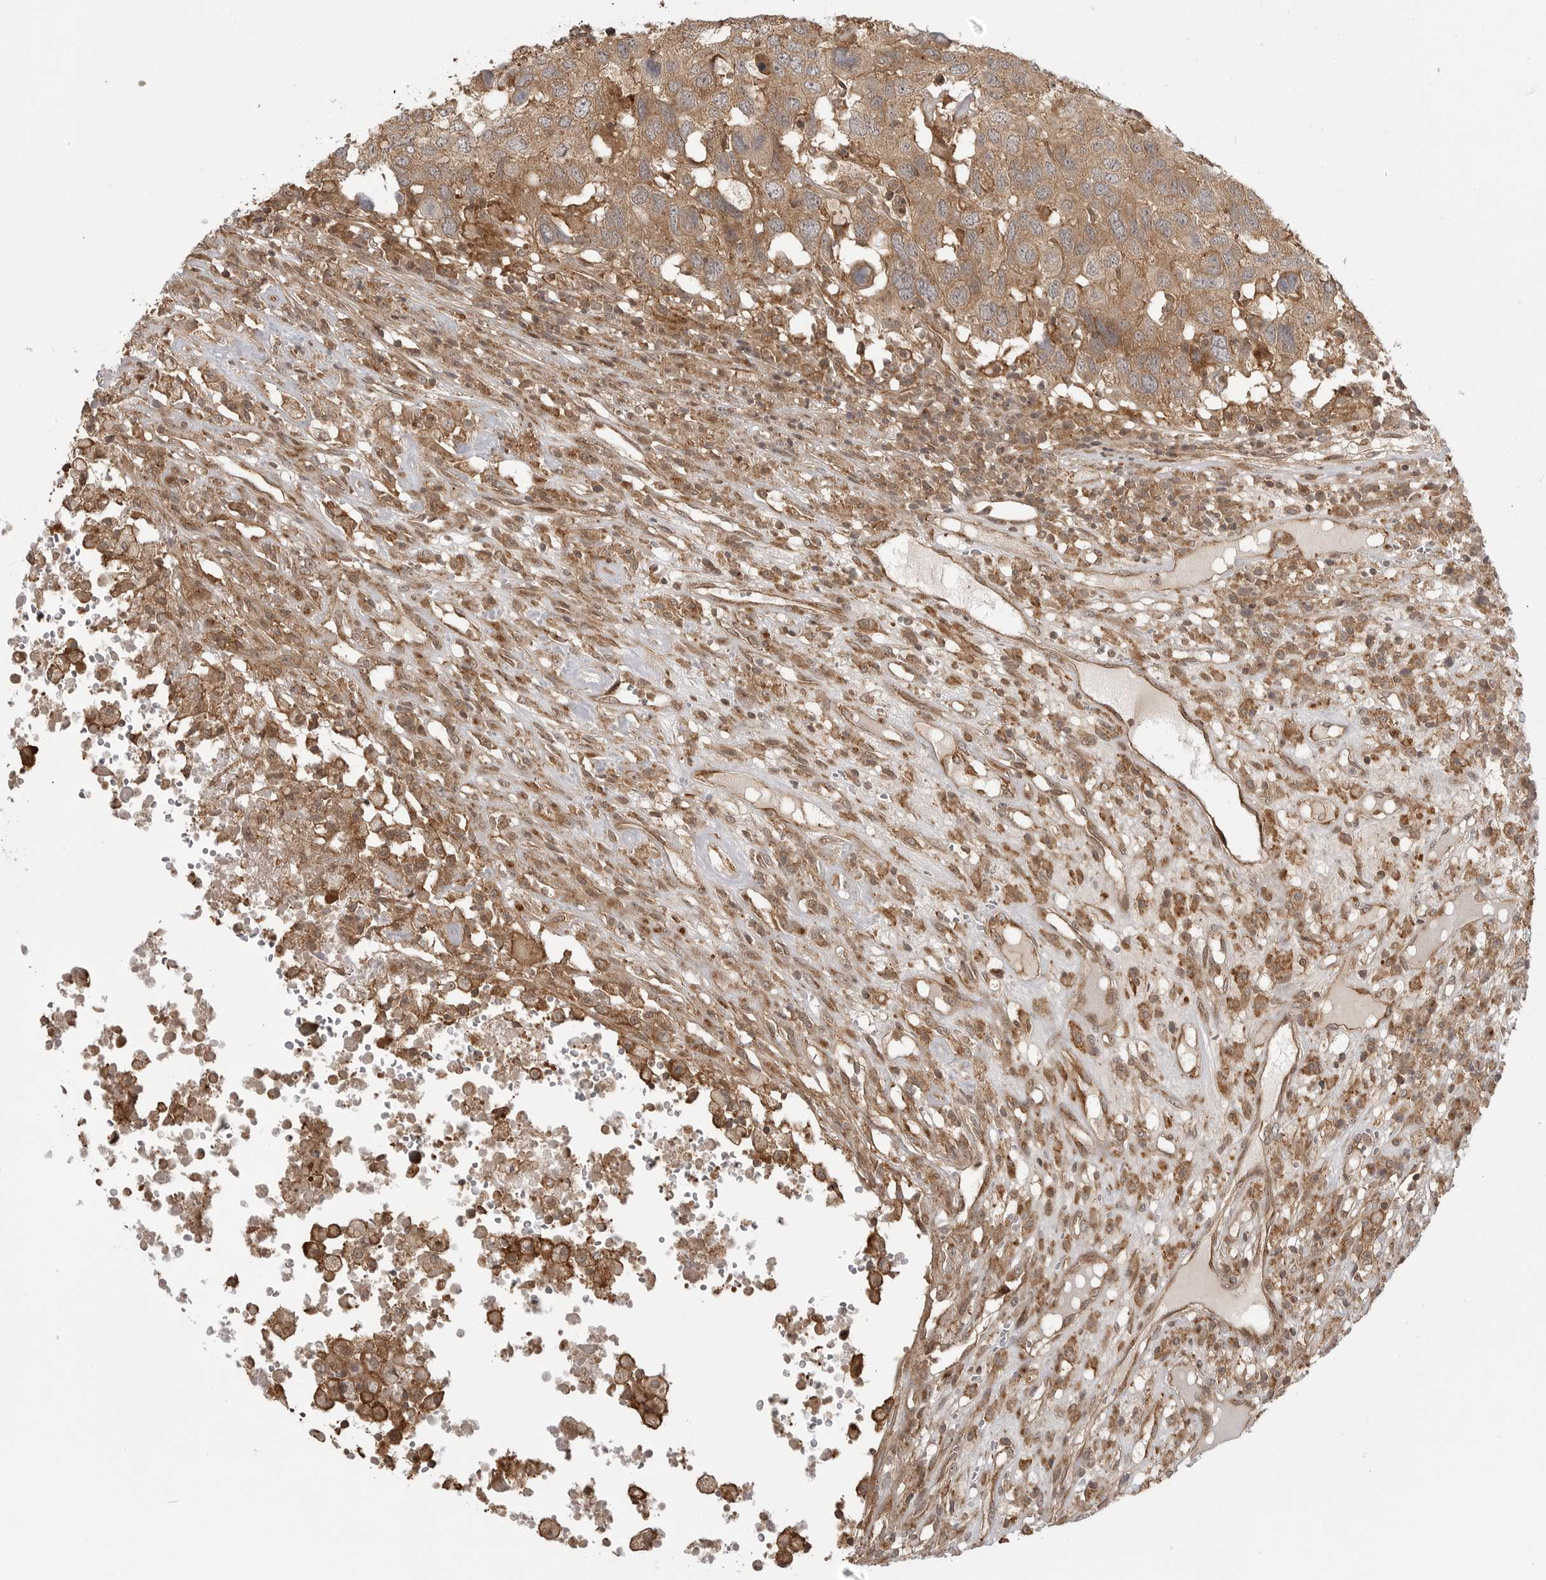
{"staining": {"intensity": "moderate", "quantity": ">75%", "location": "cytoplasmic/membranous"}, "tissue": "head and neck cancer", "cell_type": "Tumor cells", "image_type": "cancer", "snomed": [{"axis": "morphology", "description": "Squamous cell carcinoma, NOS"}, {"axis": "topography", "description": "Head-Neck"}], "caption": "A photomicrograph showing moderate cytoplasmic/membranous positivity in approximately >75% of tumor cells in squamous cell carcinoma (head and neck), as visualized by brown immunohistochemical staining.", "gene": "FAT3", "patient": {"sex": "male", "age": 66}}